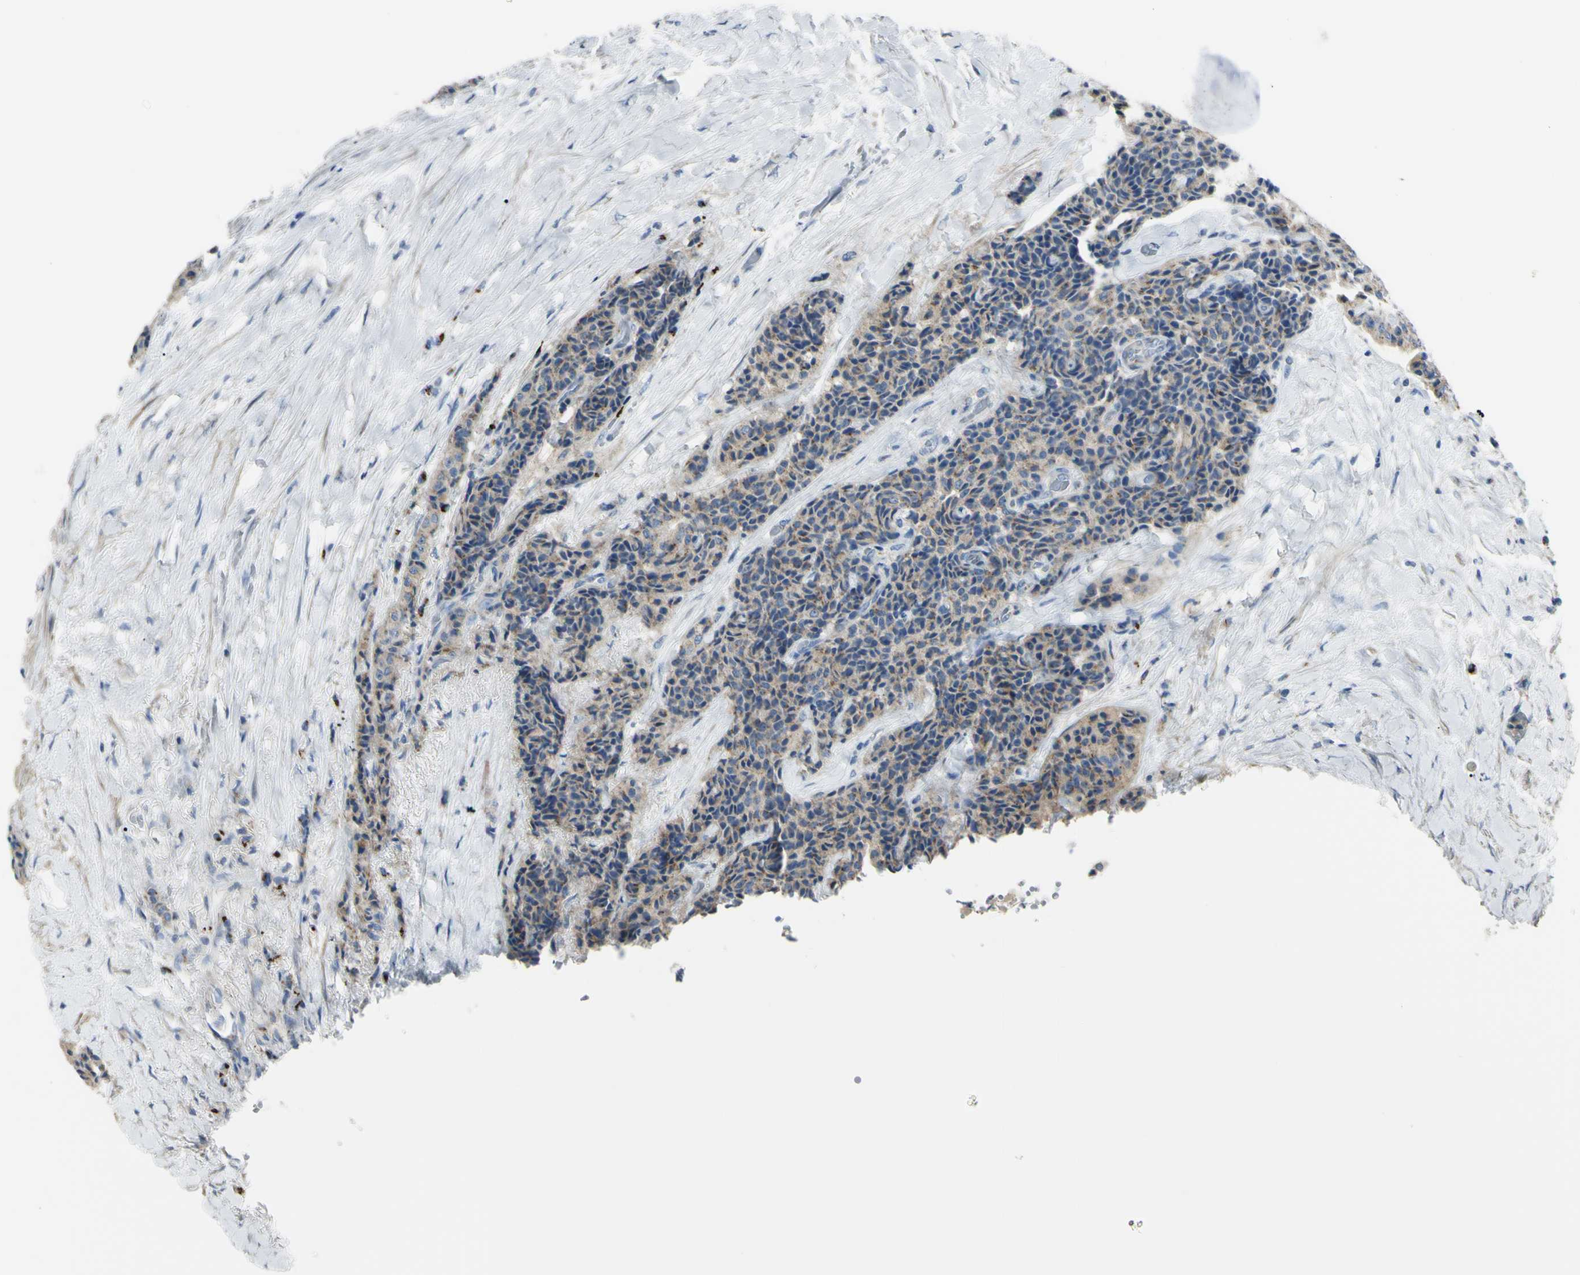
{"staining": {"intensity": "weak", "quantity": "25%-75%", "location": "cytoplasmic/membranous"}, "tissue": "carcinoid", "cell_type": "Tumor cells", "image_type": "cancer", "snomed": [{"axis": "morphology", "description": "Carcinoid, malignant, NOS"}, {"axis": "topography", "description": "Colon"}], "caption": "High-magnification brightfield microscopy of carcinoid (malignant) stained with DAB (3,3'-diaminobenzidine) (brown) and counterstained with hematoxylin (blue). tumor cells exhibit weak cytoplasmic/membranous staining is present in approximately25%-75% of cells.", "gene": "B4GALT3", "patient": {"sex": "female", "age": 61}}